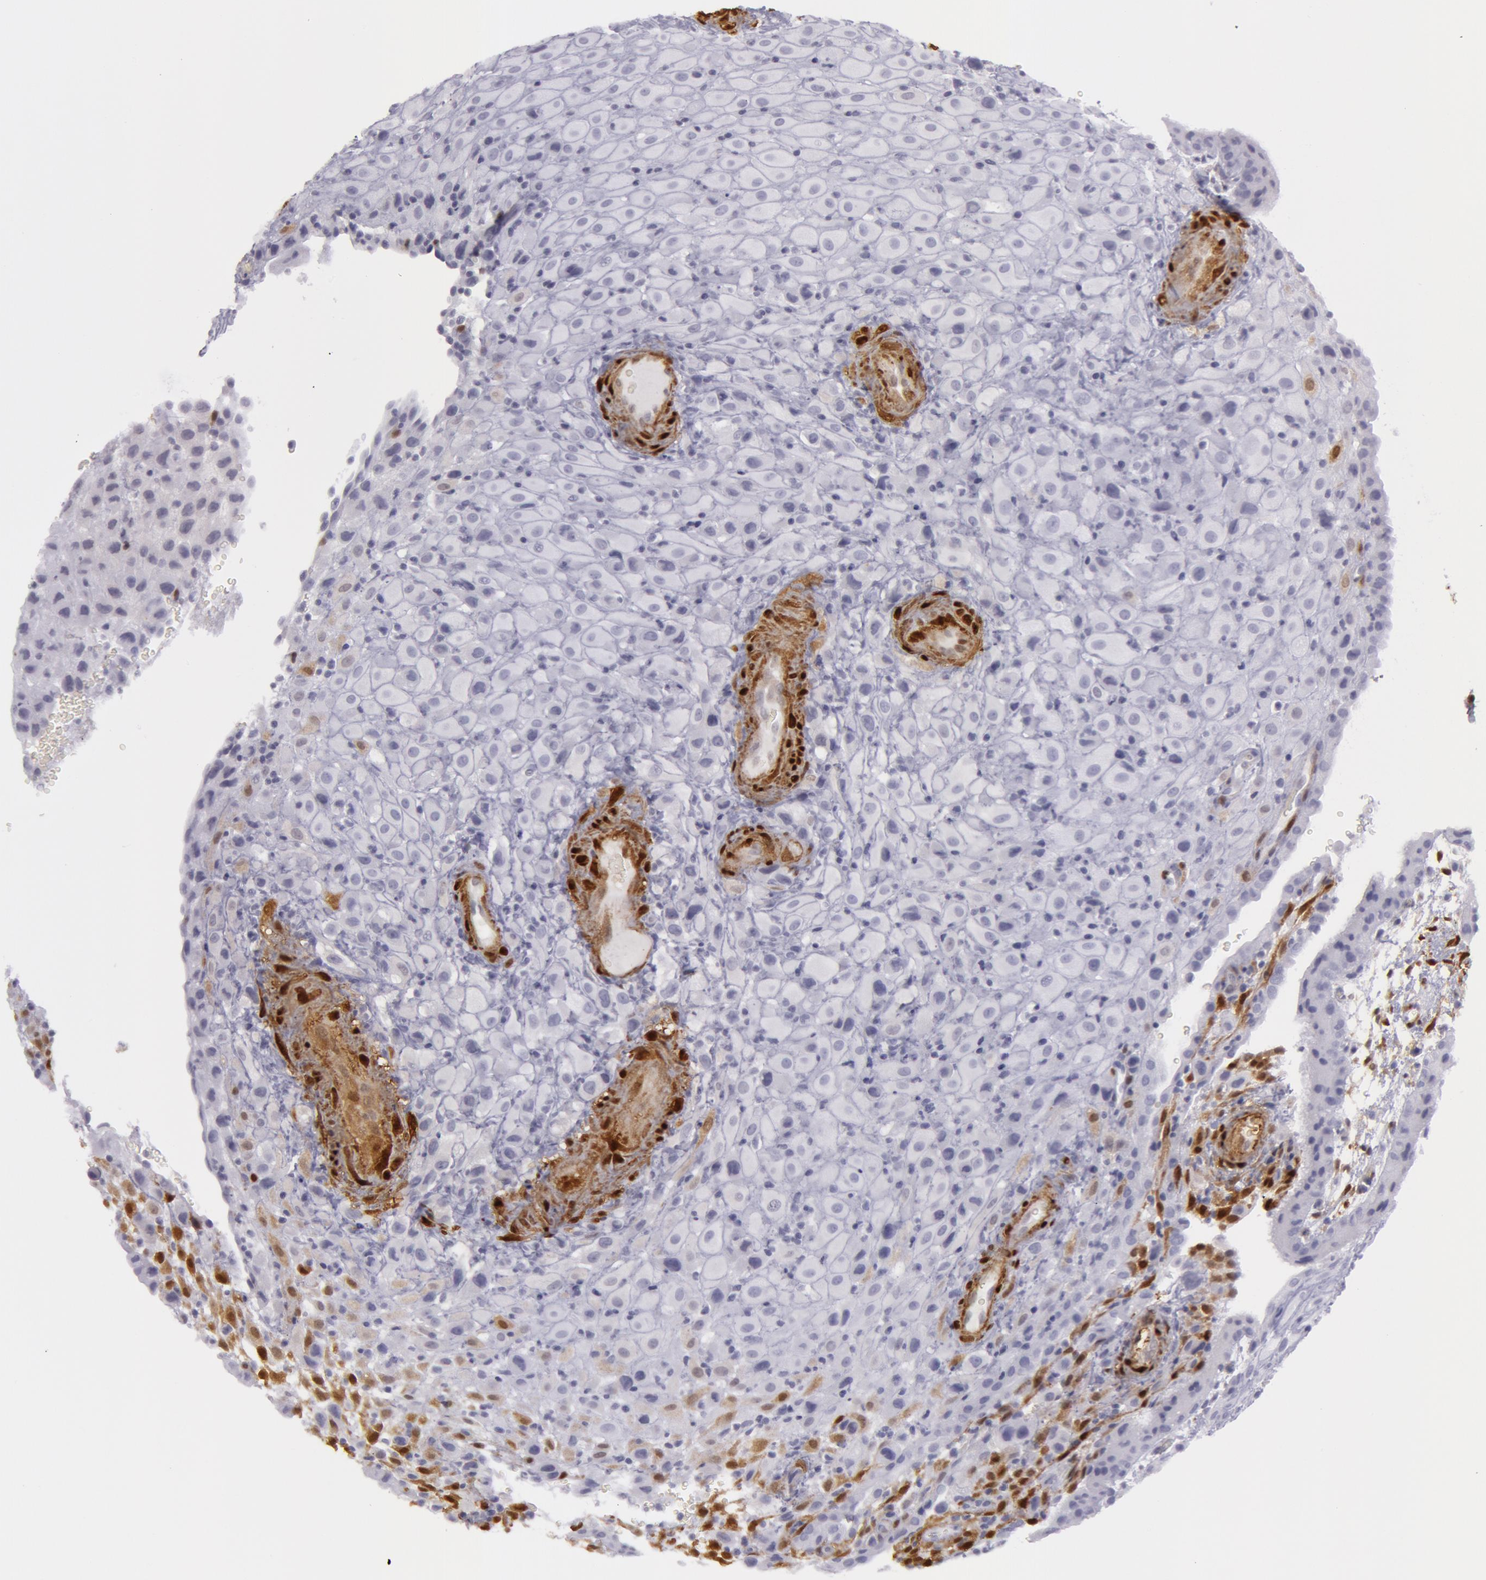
{"staining": {"intensity": "negative", "quantity": "none", "location": "none"}, "tissue": "placenta", "cell_type": "Decidual cells", "image_type": "normal", "snomed": [{"axis": "morphology", "description": "Normal tissue, NOS"}, {"axis": "topography", "description": "Placenta"}], "caption": "DAB (3,3'-diaminobenzidine) immunohistochemical staining of unremarkable human placenta shows no significant positivity in decidual cells.", "gene": "TAGLN", "patient": {"sex": "female", "age": 19}}